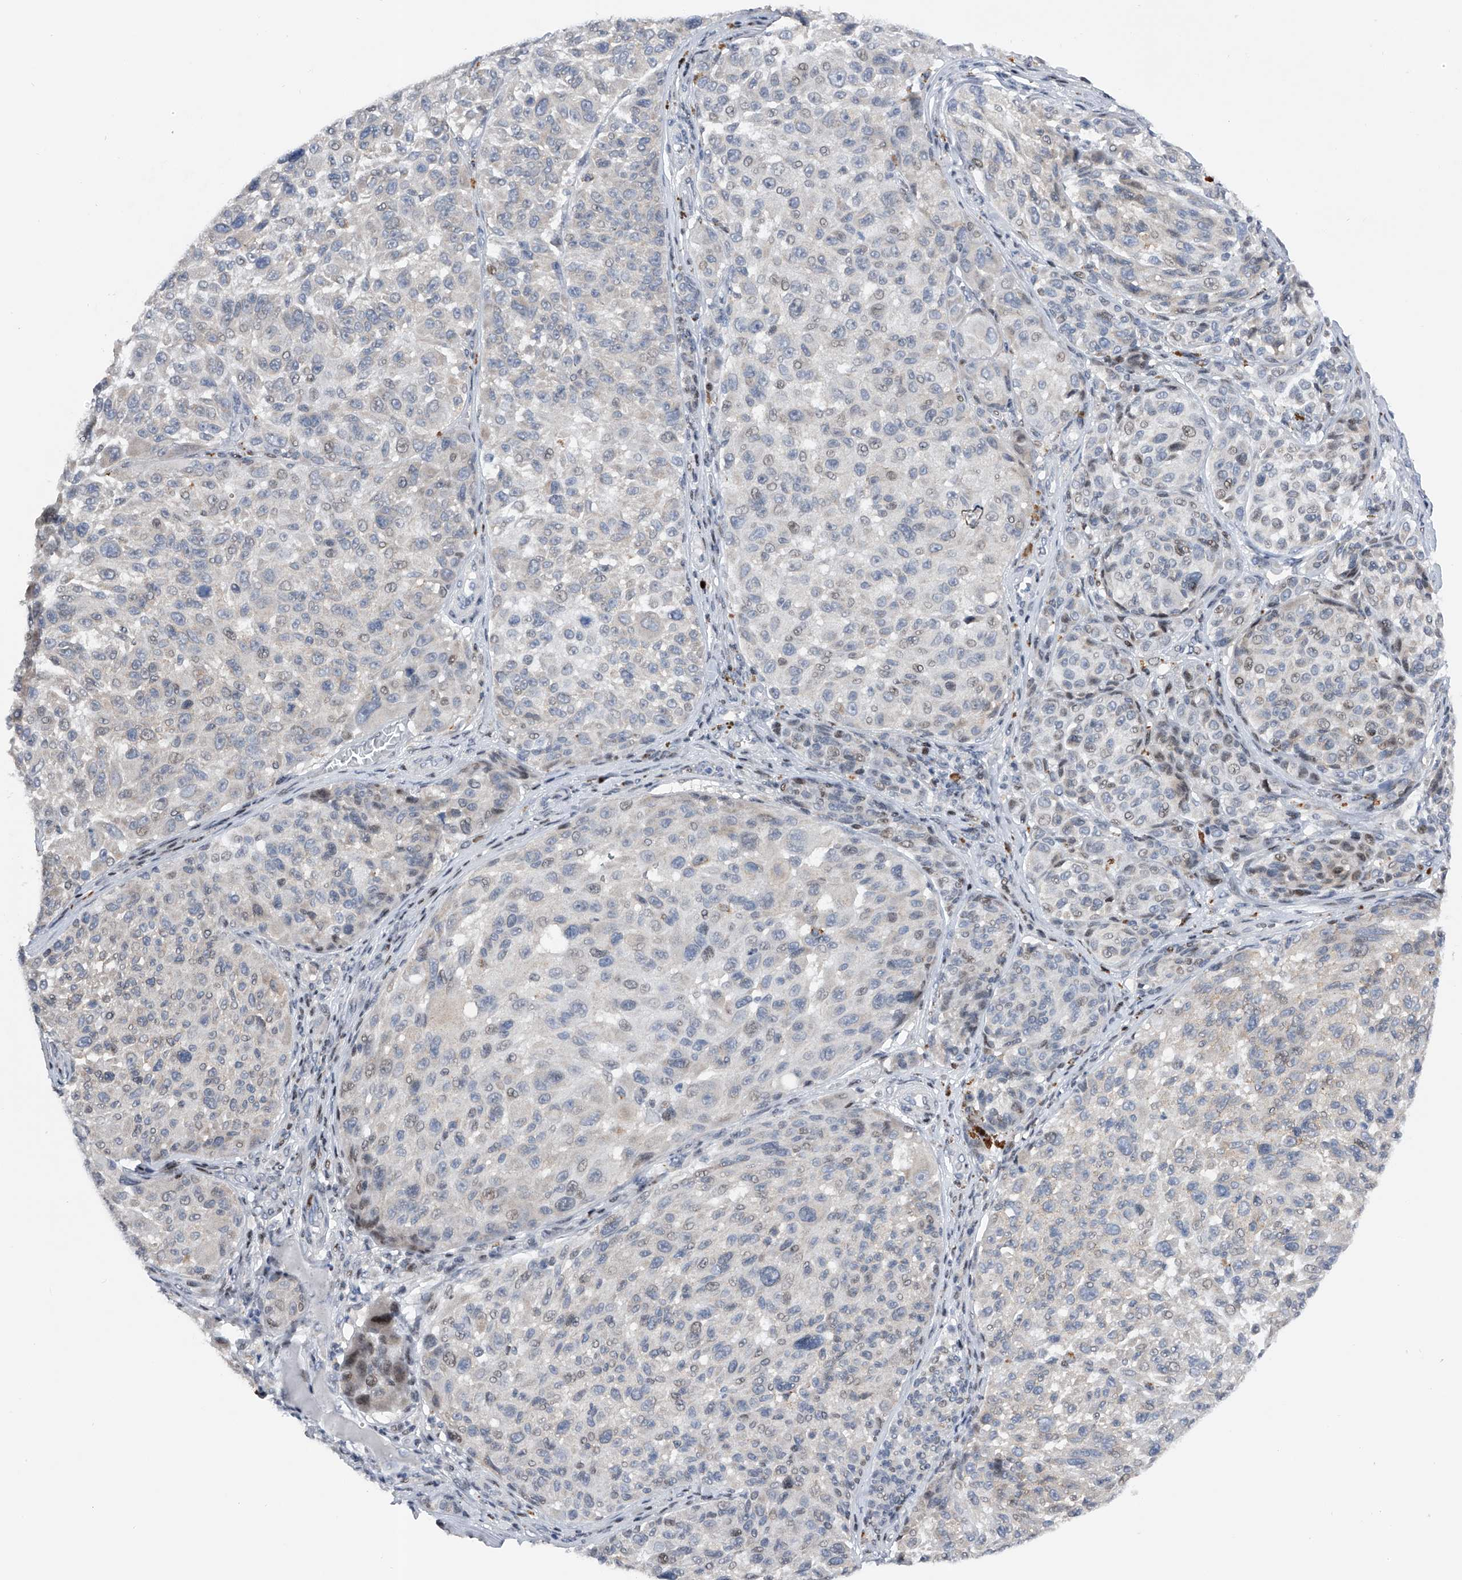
{"staining": {"intensity": "negative", "quantity": "none", "location": "none"}, "tissue": "melanoma", "cell_type": "Tumor cells", "image_type": "cancer", "snomed": [{"axis": "morphology", "description": "Malignant melanoma, NOS"}, {"axis": "topography", "description": "Skin"}], "caption": "The micrograph reveals no significant expression in tumor cells of malignant melanoma.", "gene": "RWDD2A", "patient": {"sex": "male", "age": 83}}